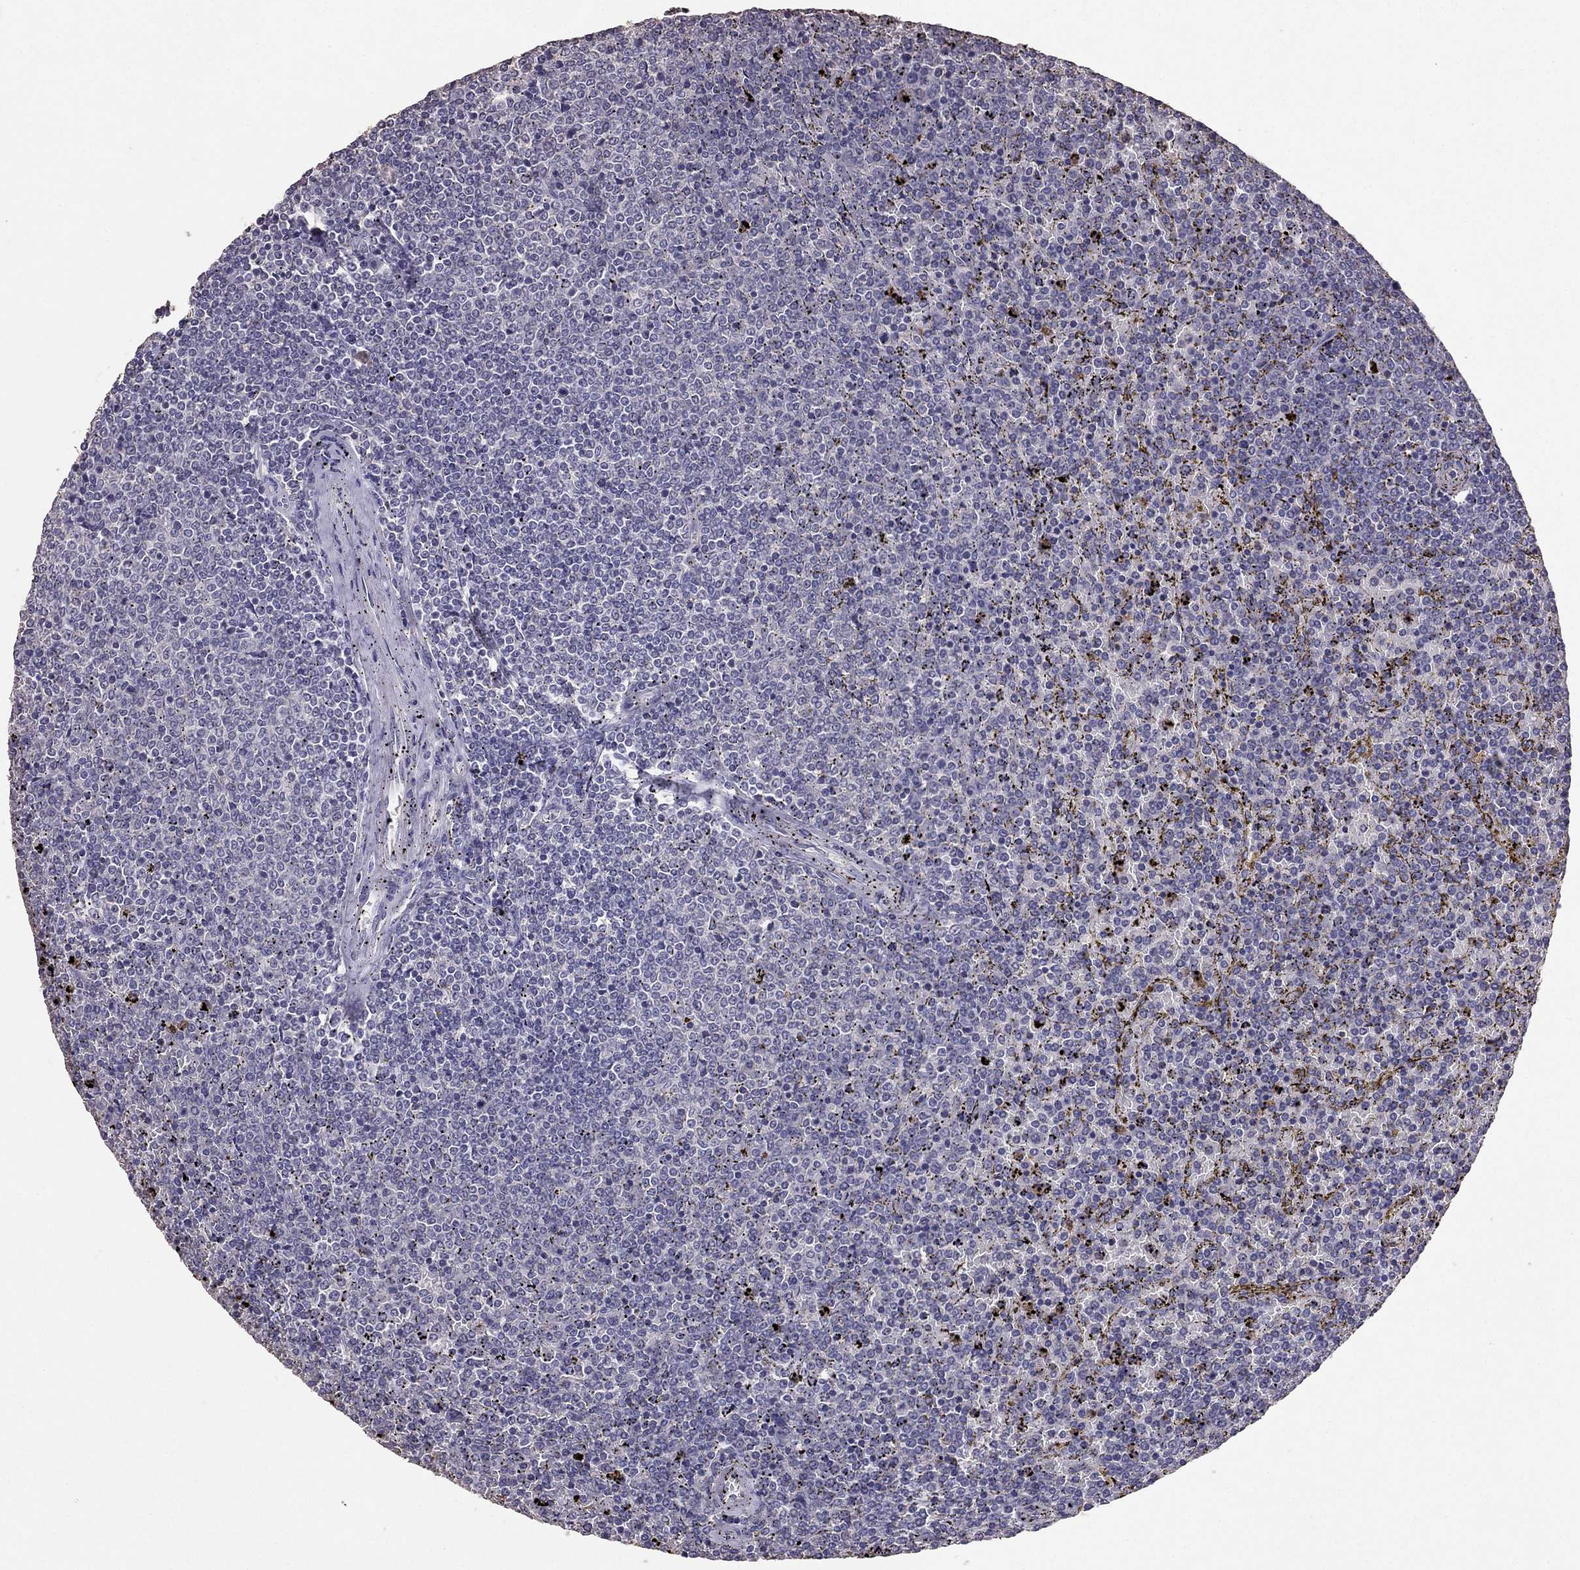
{"staining": {"intensity": "negative", "quantity": "none", "location": "none"}, "tissue": "lymphoma", "cell_type": "Tumor cells", "image_type": "cancer", "snomed": [{"axis": "morphology", "description": "Malignant lymphoma, non-Hodgkin's type, Low grade"}, {"axis": "topography", "description": "Spleen"}], "caption": "A high-resolution micrograph shows immunohistochemistry staining of low-grade malignant lymphoma, non-Hodgkin's type, which reveals no significant staining in tumor cells.", "gene": "RFLNB", "patient": {"sex": "female", "age": 77}}